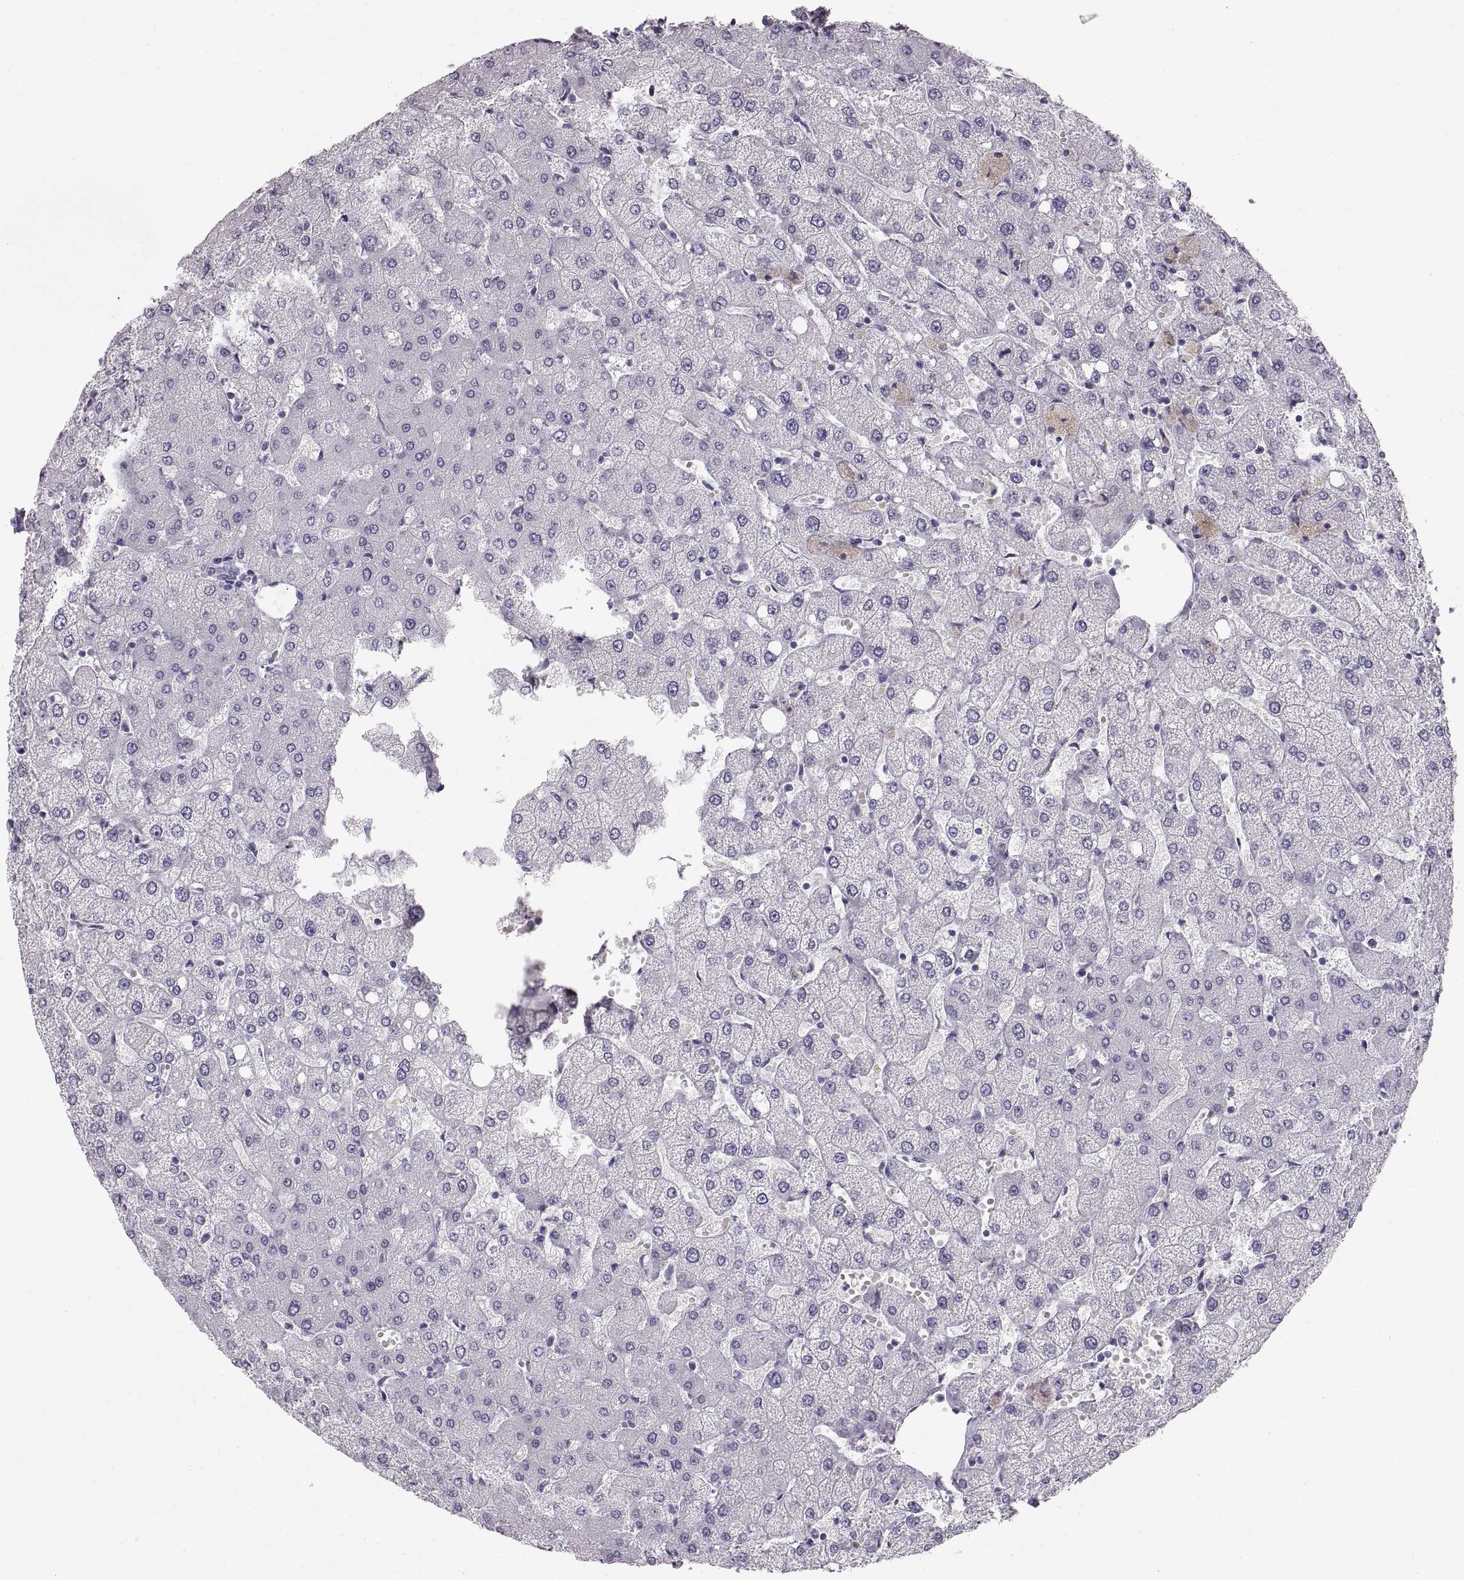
{"staining": {"intensity": "negative", "quantity": "none", "location": "none"}, "tissue": "liver", "cell_type": "Cholangiocytes", "image_type": "normal", "snomed": [{"axis": "morphology", "description": "Normal tissue, NOS"}, {"axis": "topography", "description": "Liver"}], "caption": "An immunohistochemistry histopathology image of normal liver is shown. There is no staining in cholangiocytes of liver.", "gene": "CRYAA", "patient": {"sex": "female", "age": 54}}